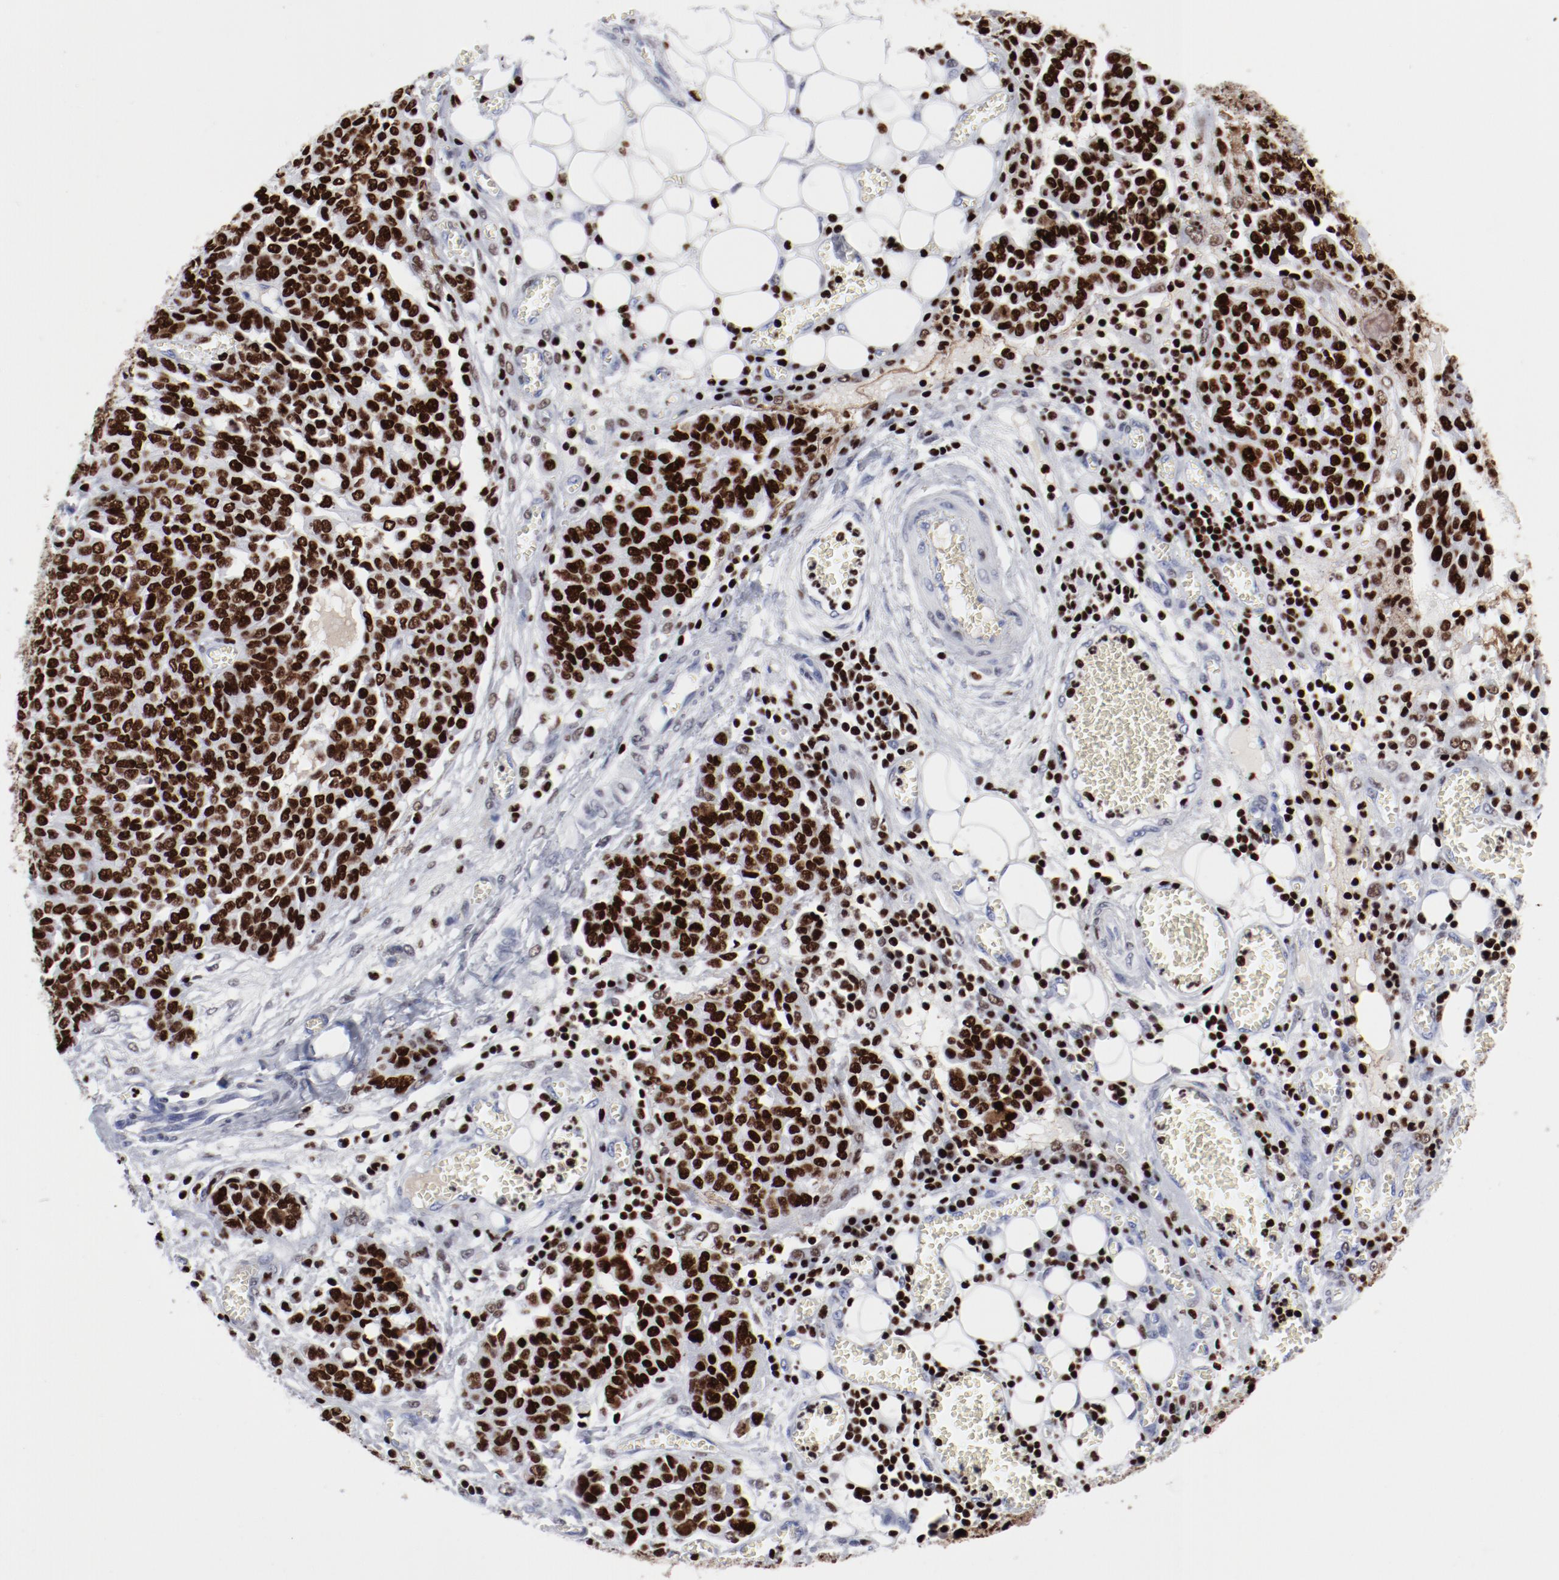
{"staining": {"intensity": "strong", "quantity": ">75%", "location": "nuclear"}, "tissue": "ovarian cancer", "cell_type": "Tumor cells", "image_type": "cancer", "snomed": [{"axis": "morphology", "description": "Cystadenocarcinoma, serous, NOS"}, {"axis": "topography", "description": "Soft tissue"}, {"axis": "topography", "description": "Ovary"}], "caption": "Ovarian cancer stained for a protein shows strong nuclear positivity in tumor cells.", "gene": "SMARCC2", "patient": {"sex": "female", "age": 57}}